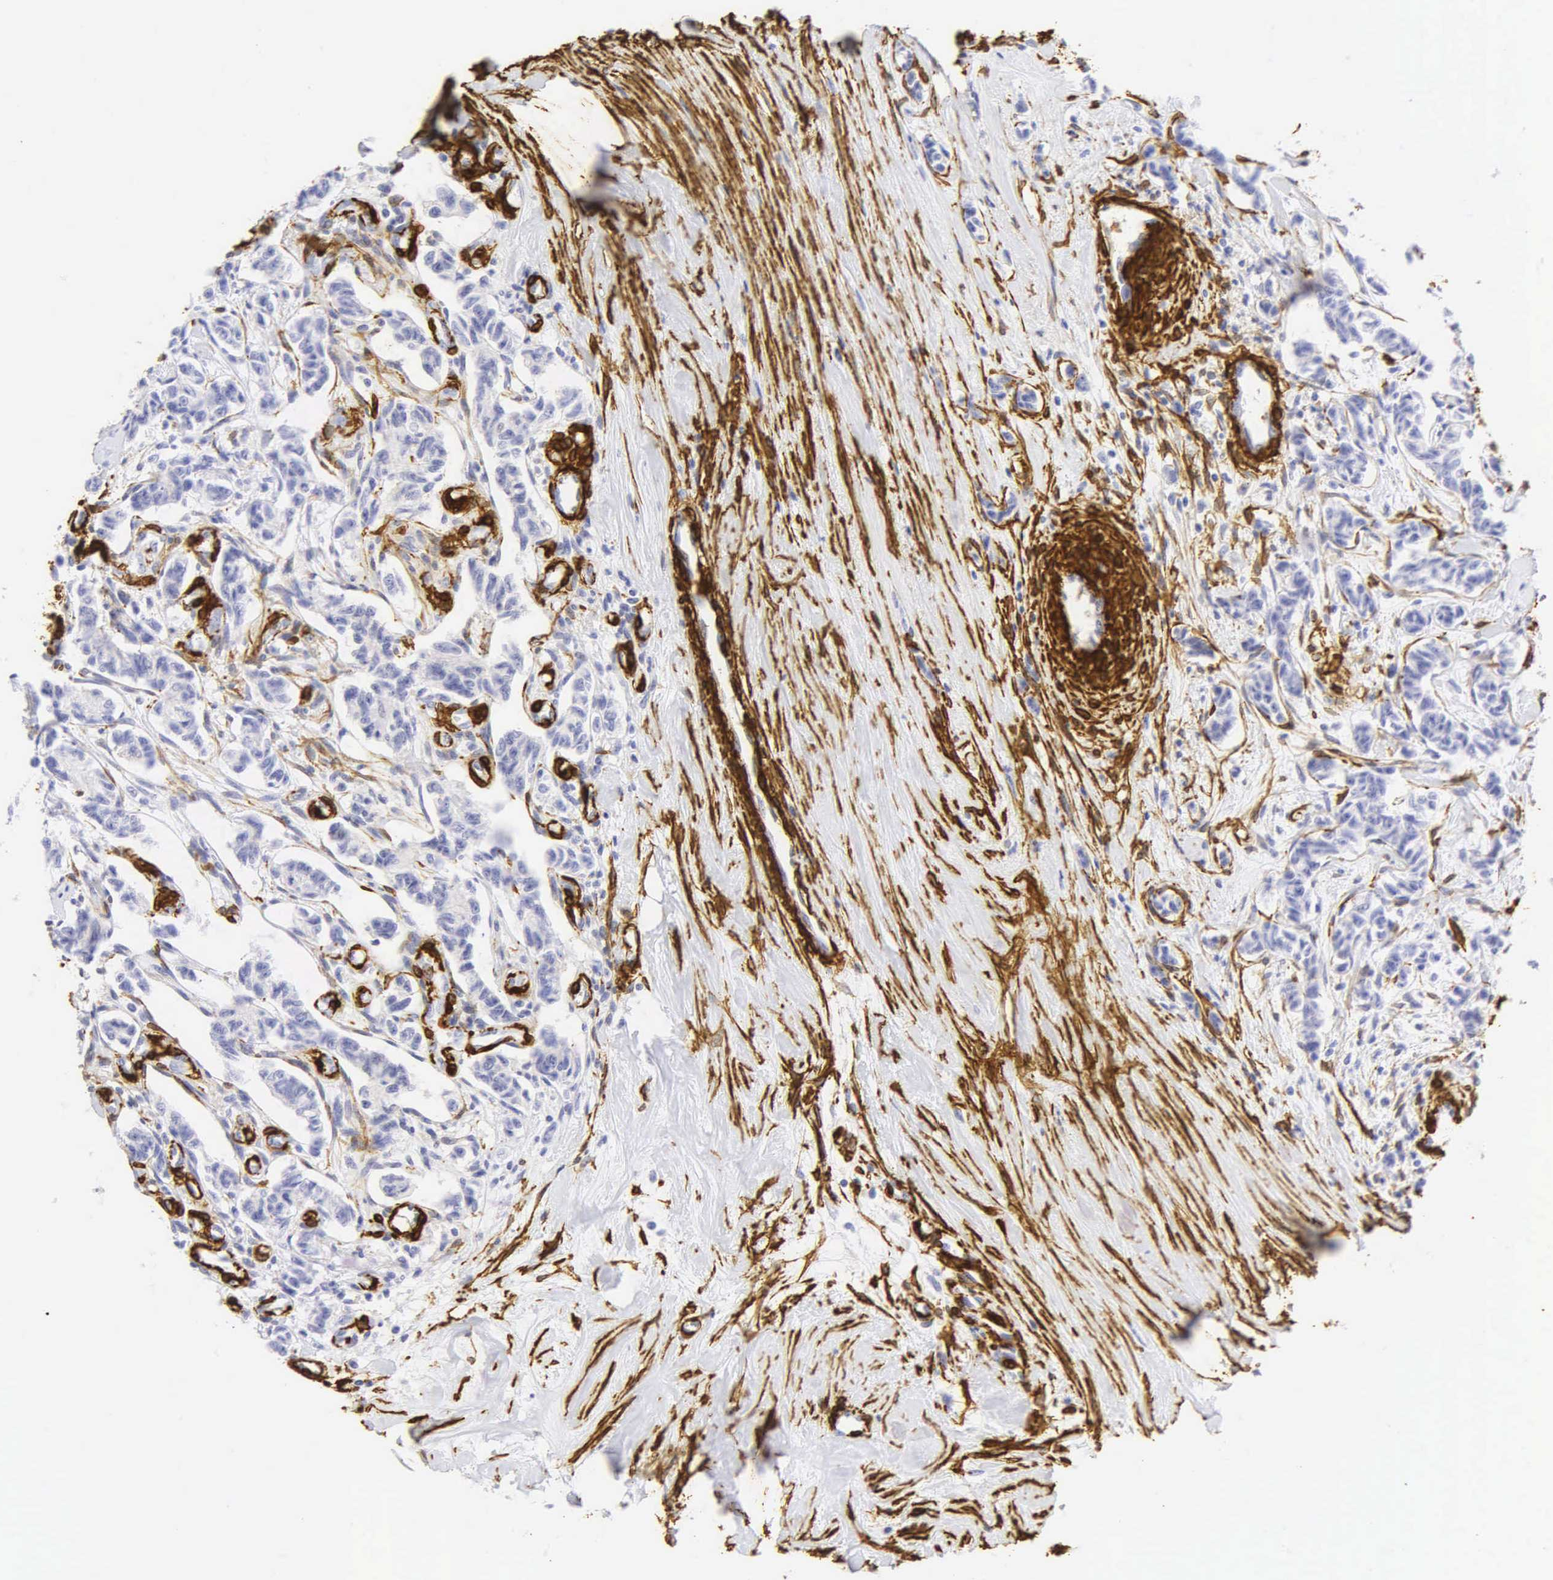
{"staining": {"intensity": "negative", "quantity": "none", "location": "none"}, "tissue": "renal cancer", "cell_type": "Tumor cells", "image_type": "cancer", "snomed": [{"axis": "morphology", "description": "Carcinoid, malignant, NOS"}, {"axis": "topography", "description": "Kidney"}], "caption": "There is no significant staining in tumor cells of renal cancer. Nuclei are stained in blue.", "gene": "ACTA2", "patient": {"sex": "female", "age": 41}}